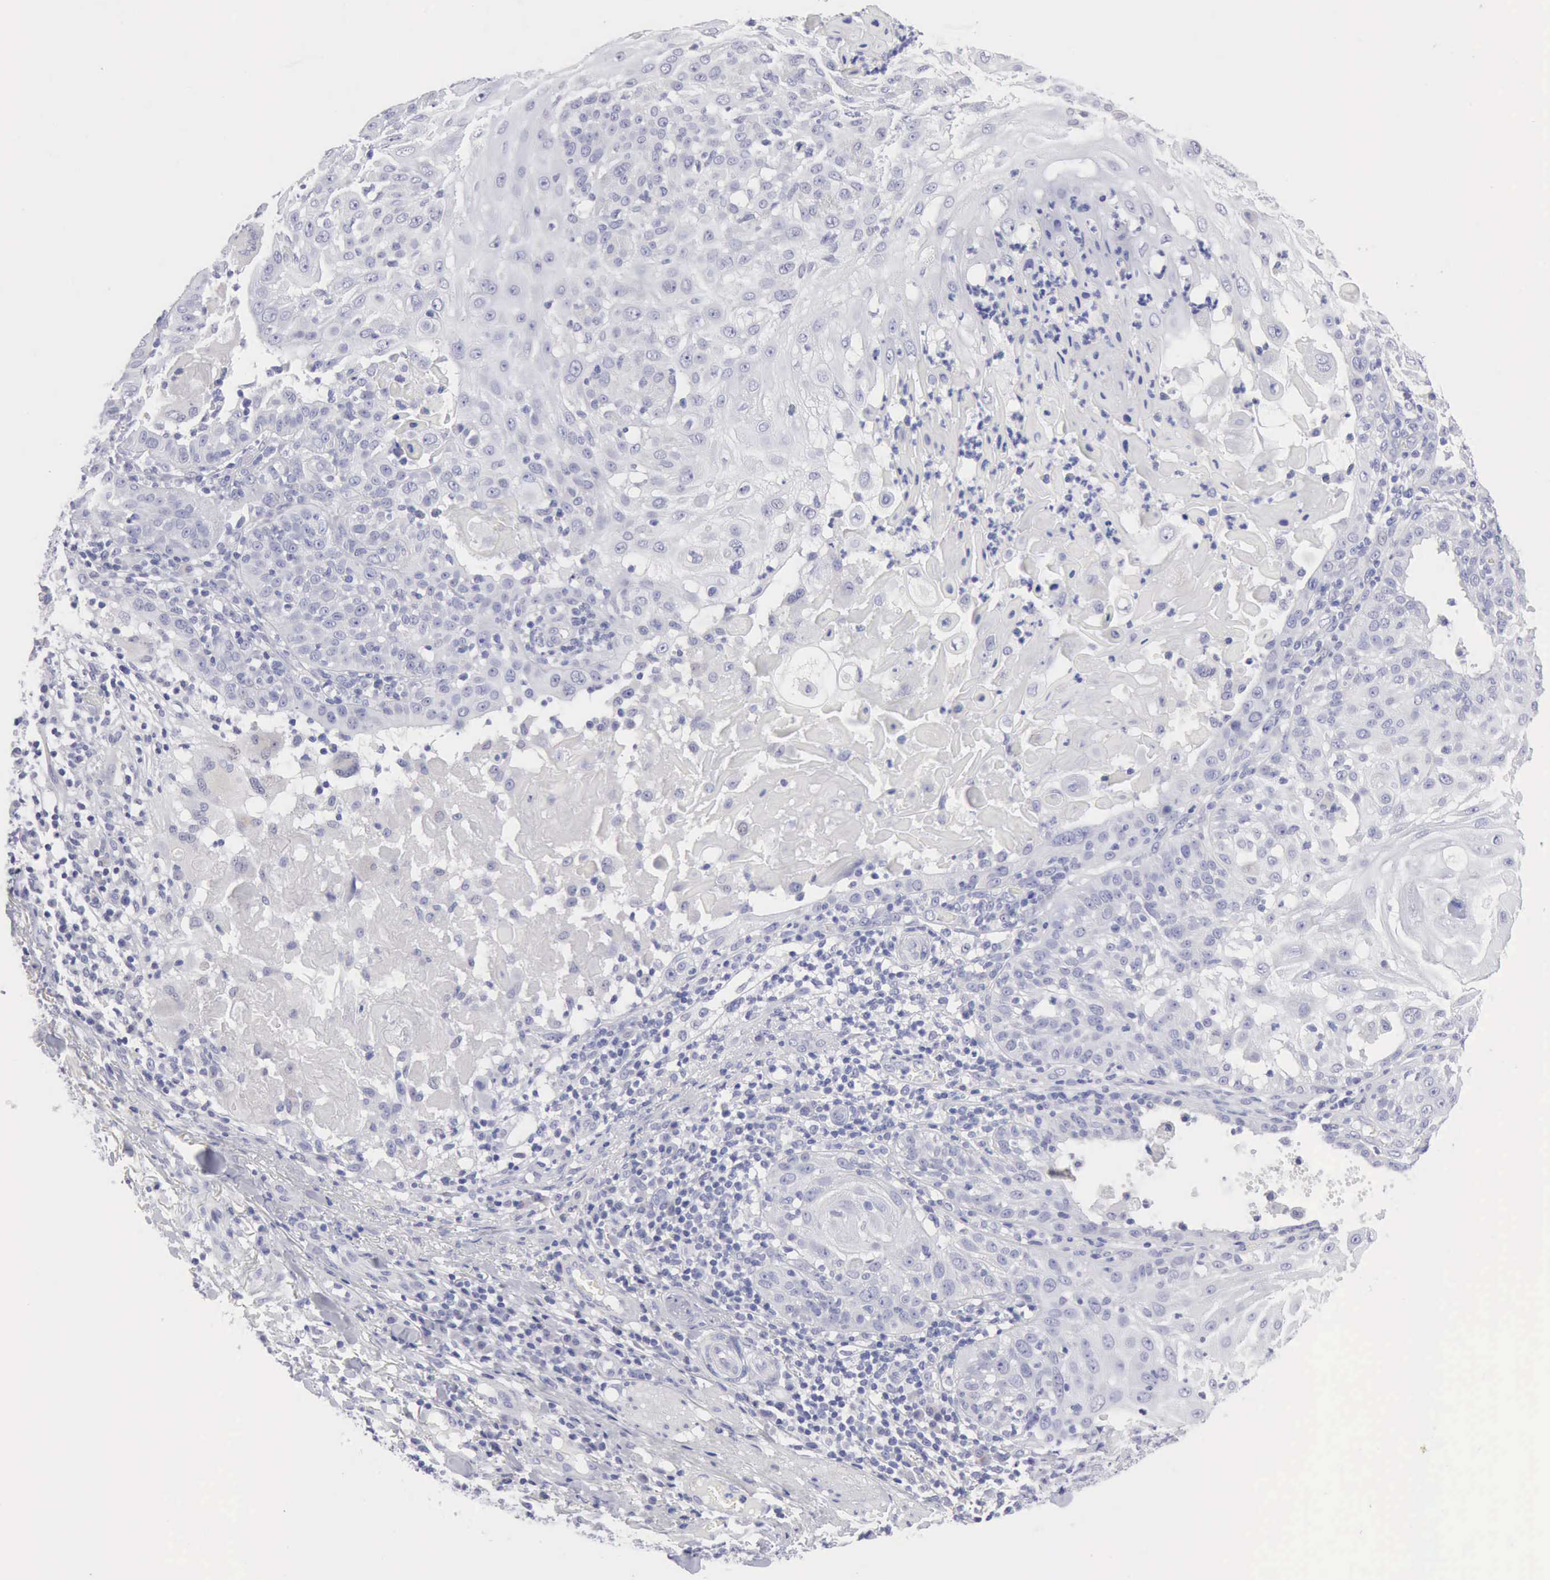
{"staining": {"intensity": "negative", "quantity": "none", "location": "none"}, "tissue": "skin cancer", "cell_type": "Tumor cells", "image_type": "cancer", "snomed": [{"axis": "morphology", "description": "Squamous cell carcinoma, NOS"}, {"axis": "topography", "description": "Skin"}], "caption": "High magnification brightfield microscopy of skin cancer stained with DAB (brown) and counterstained with hematoxylin (blue): tumor cells show no significant expression.", "gene": "ANGEL1", "patient": {"sex": "female", "age": 89}}